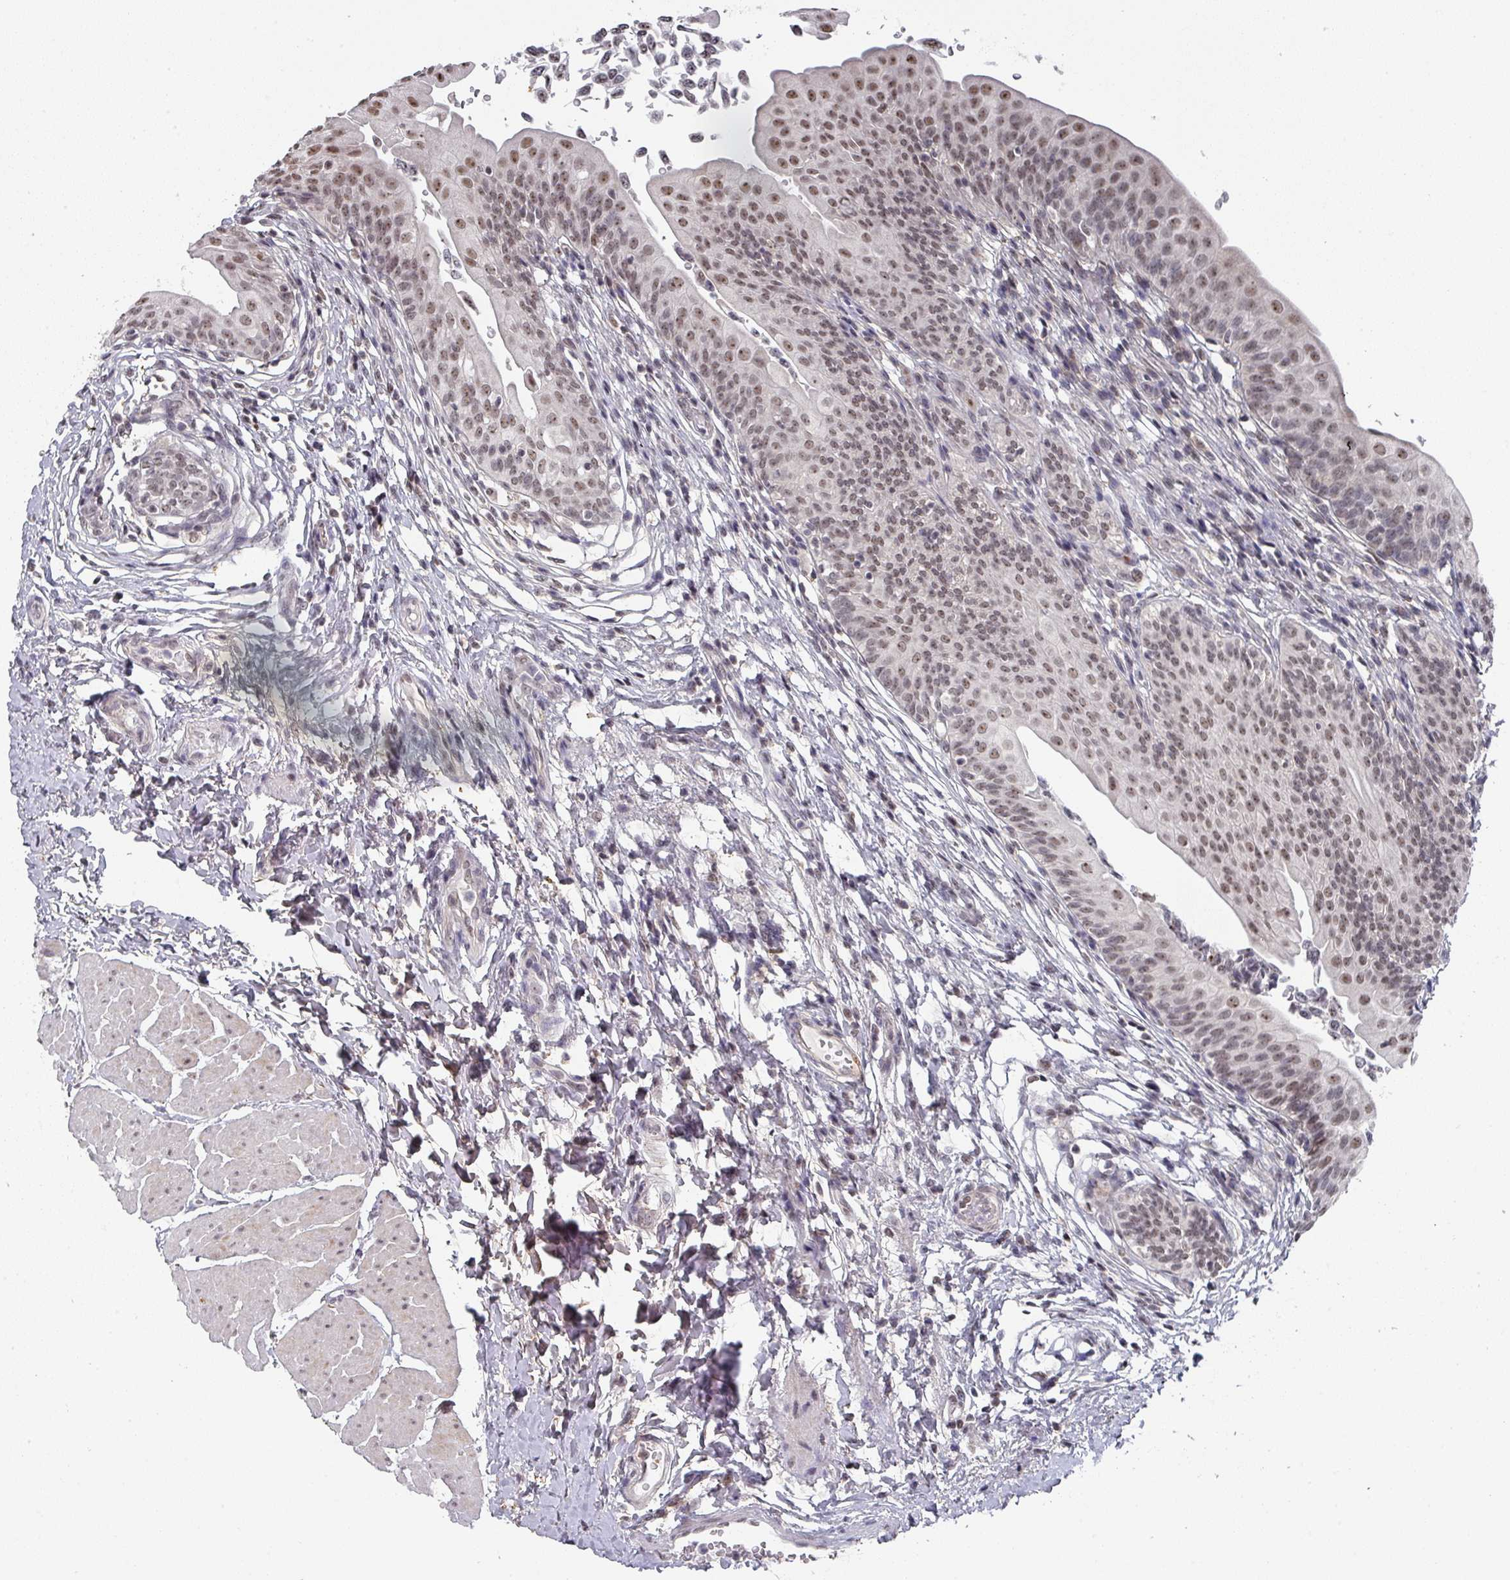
{"staining": {"intensity": "weak", "quantity": "25%-75%", "location": "nuclear"}, "tissue": "urothelial cancer", "cell_type": "Tumor cells", "image_type": "cancer", "snomed": [{"axis": "morphology", "description": "Urothelial carcinoma, NOS"}, {"axis": "topography", "description": "Urinary bladder"}], "caption": "A brown stain shows weak nuclear staining of a protein in urothelial cancer tumor cells.", "gene": "ZNF654", "patient": {"sex": "male", "age": 59}}